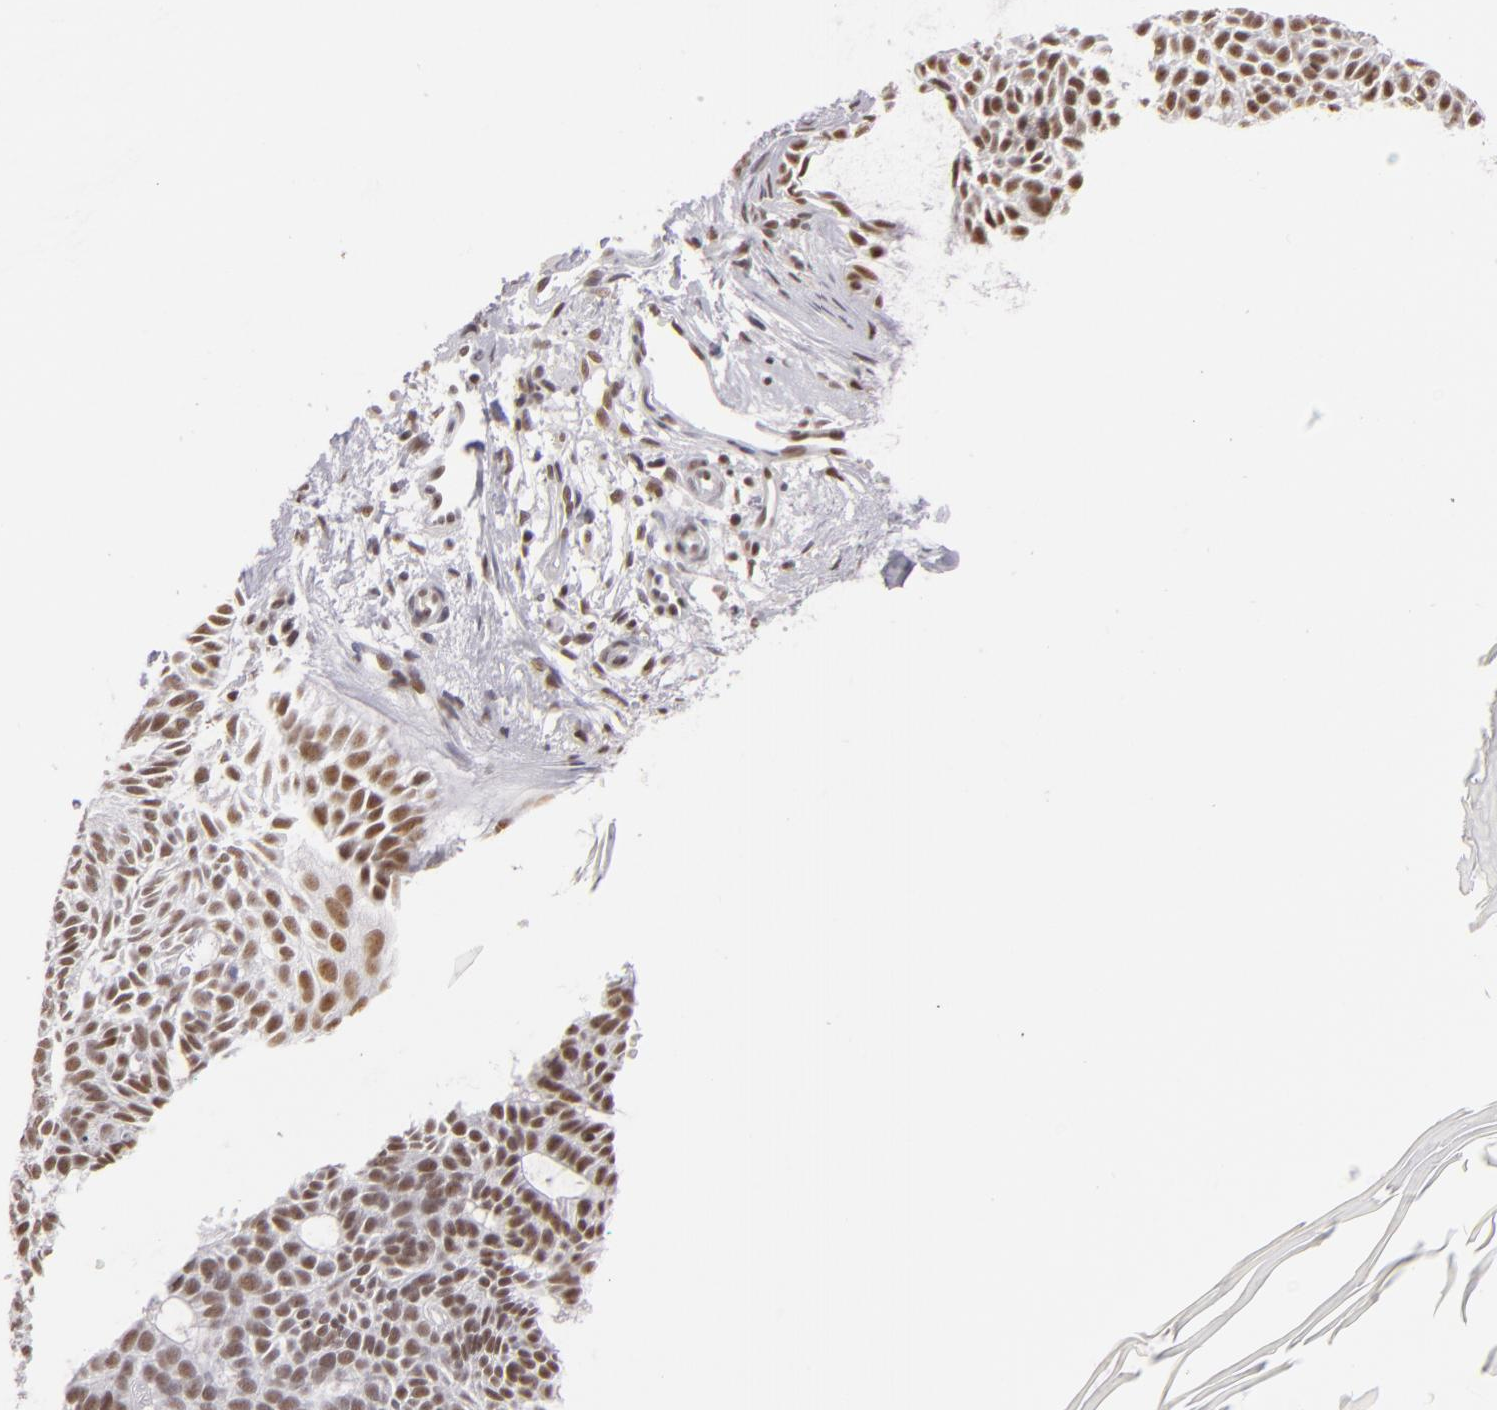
{"staining": {"intensity": "weak", "quantity": ">75%", "location": "nuclear"}, "tissue": "skin cancer", "cell_type": "Tumor cells", "image_type": "cancer", "snomed": [{"axis": "morphology", "description": "Basal cell carcinoma"}, {"axis": "topography", "description": "Skin"}], "caption": "Human skin cancer (basal cell carcinoma) stained with a protein marker displays weak staining in tumor cells.", "gene": "INTS6", "patient": {"sex": "male", "age": 75}}